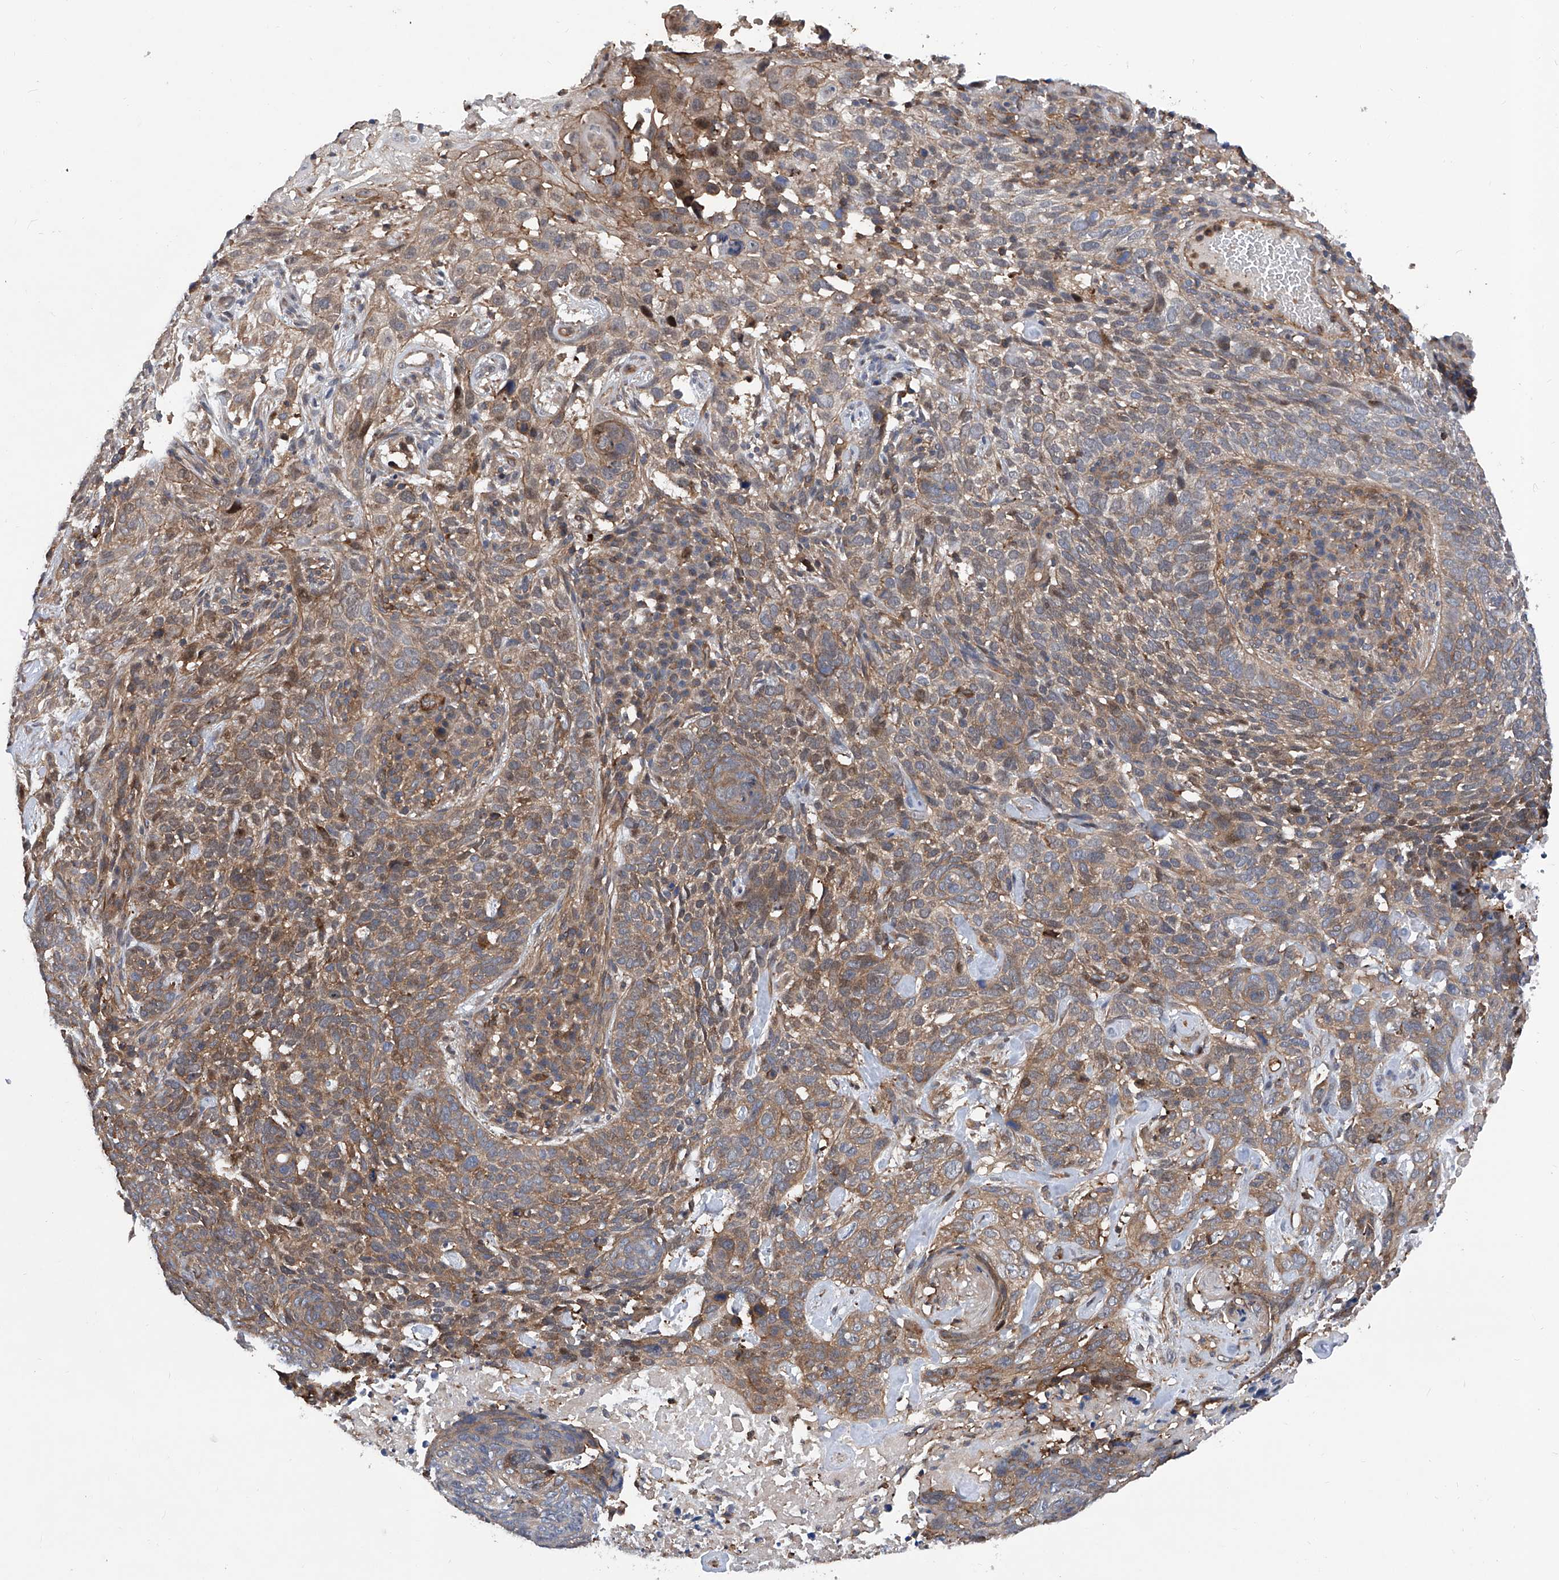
{"staining": {"intensity": "moderate", "quantity": "25%-75%", "location": "cytoplasmic/membranous"}, "tissue": "skin cancer", "cell_type": "Tumor cells", "image_type": "cancer", "snomed": [{"axis": "morphology", "description": "Basal cell carcinoma"}, {"axis": "topography", "description": "Skin"}], "caption": "High-magnification brightfield microscopy of skin cancer stained with DAB (3,3'-diaminobenzidine) (brown) and counterstained with hematoxylin (blue). tumor cells exhibit moderate cytoplasmic/membranous expression is seen in about25%-75% of cells.", "gene": "NT5C3A", "patient": {"sex": "female", "age": 64}}